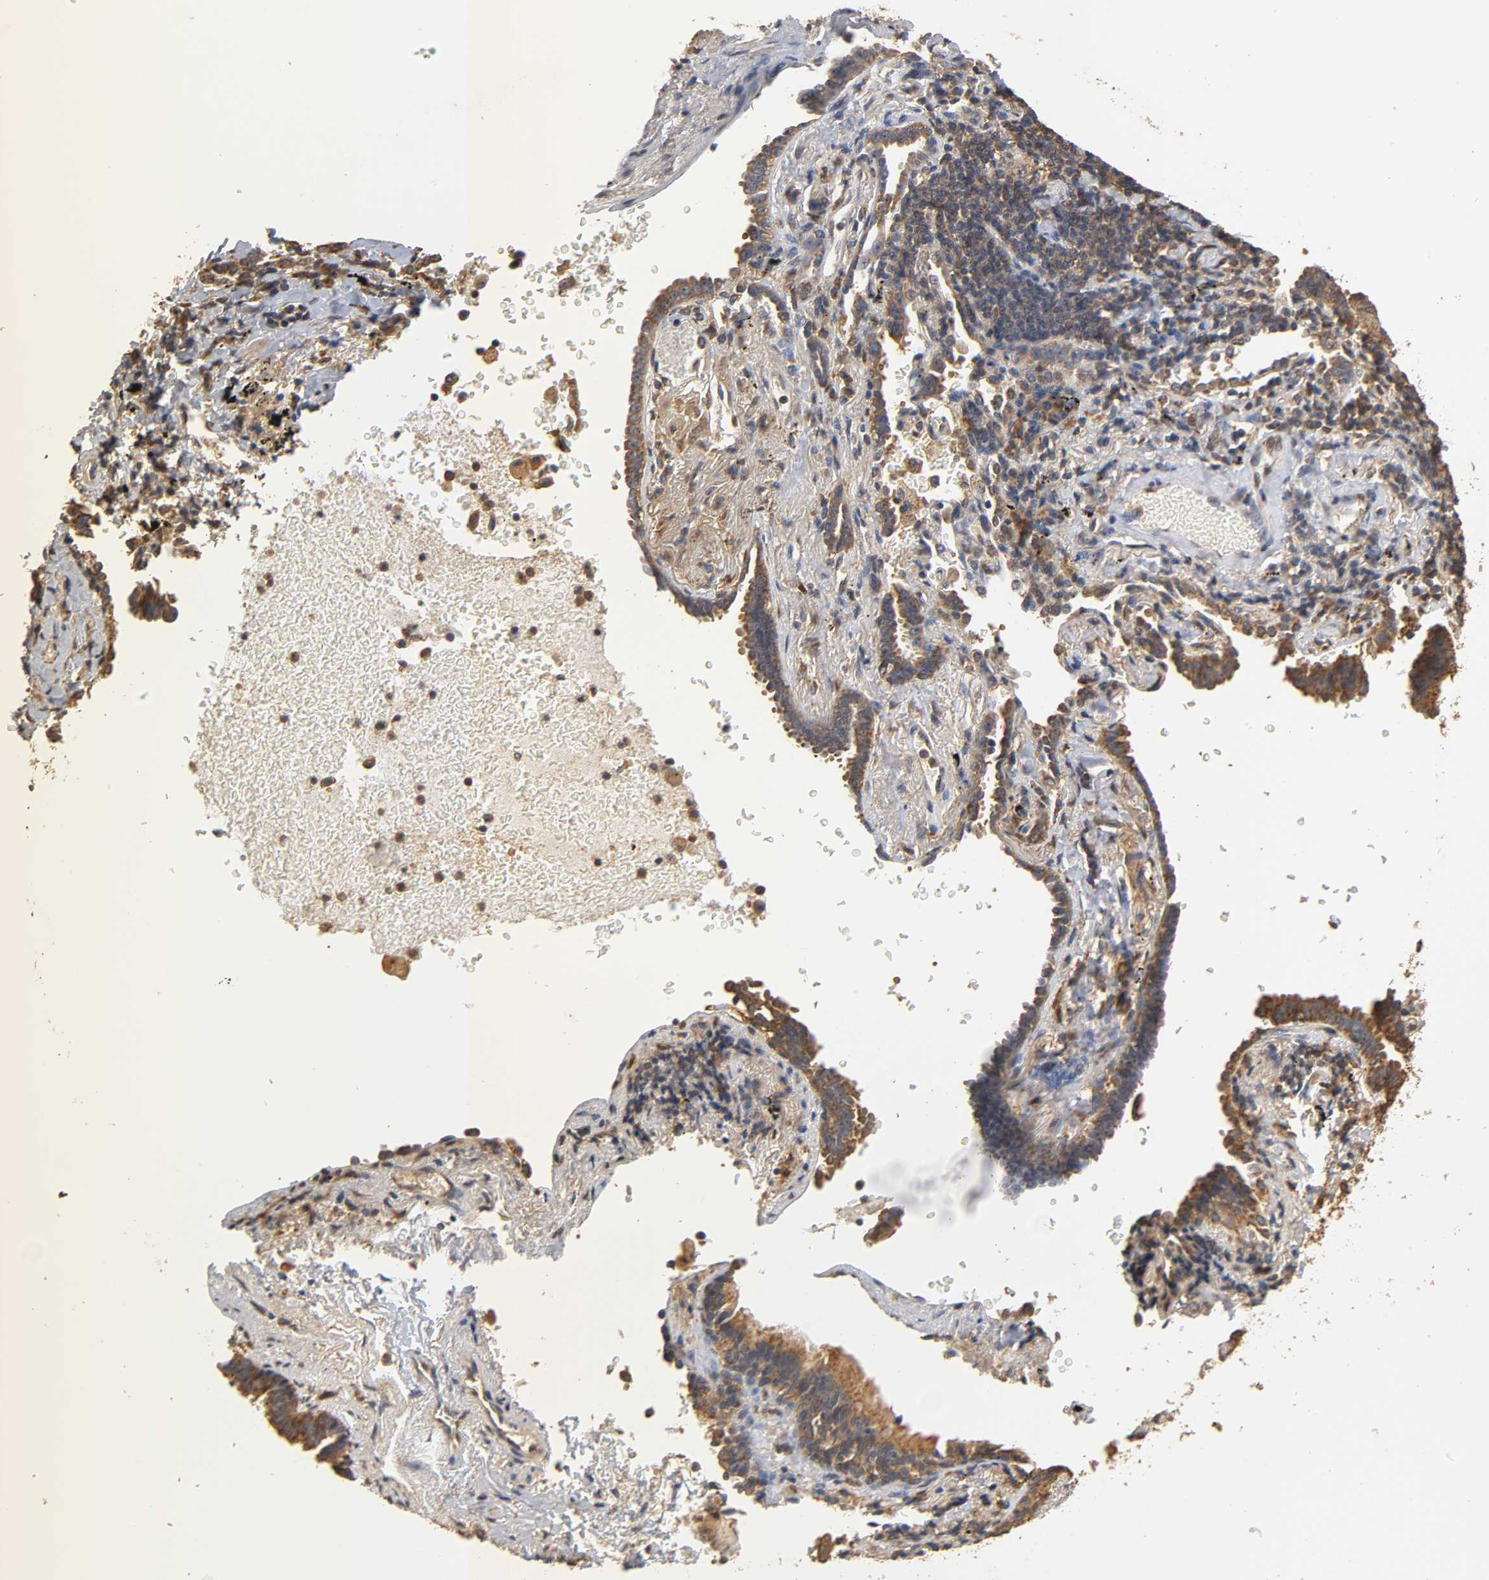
{"staining": {"intensity": "strong", "quantity": ">75%", "location": "cytoplasmic/membranous"}, "tissue": "lung cancer", "cell_type": "Tumor cells", "image_type": "cancer", "snomed": [{"axis": "morphology", "description": "Adenocarcinoma, NOS"}, {"axis": "topography", "description": "Lung"}], "caption": "There is high levels of strong cytoplasmic/membranous positivity in tumor cells of lung cancer (adenocarcinoma), as demonstrated by immunohistochemical staining (brown color).", "gene": "PKN1", "patient": {"sex": "female", "age": 64}}